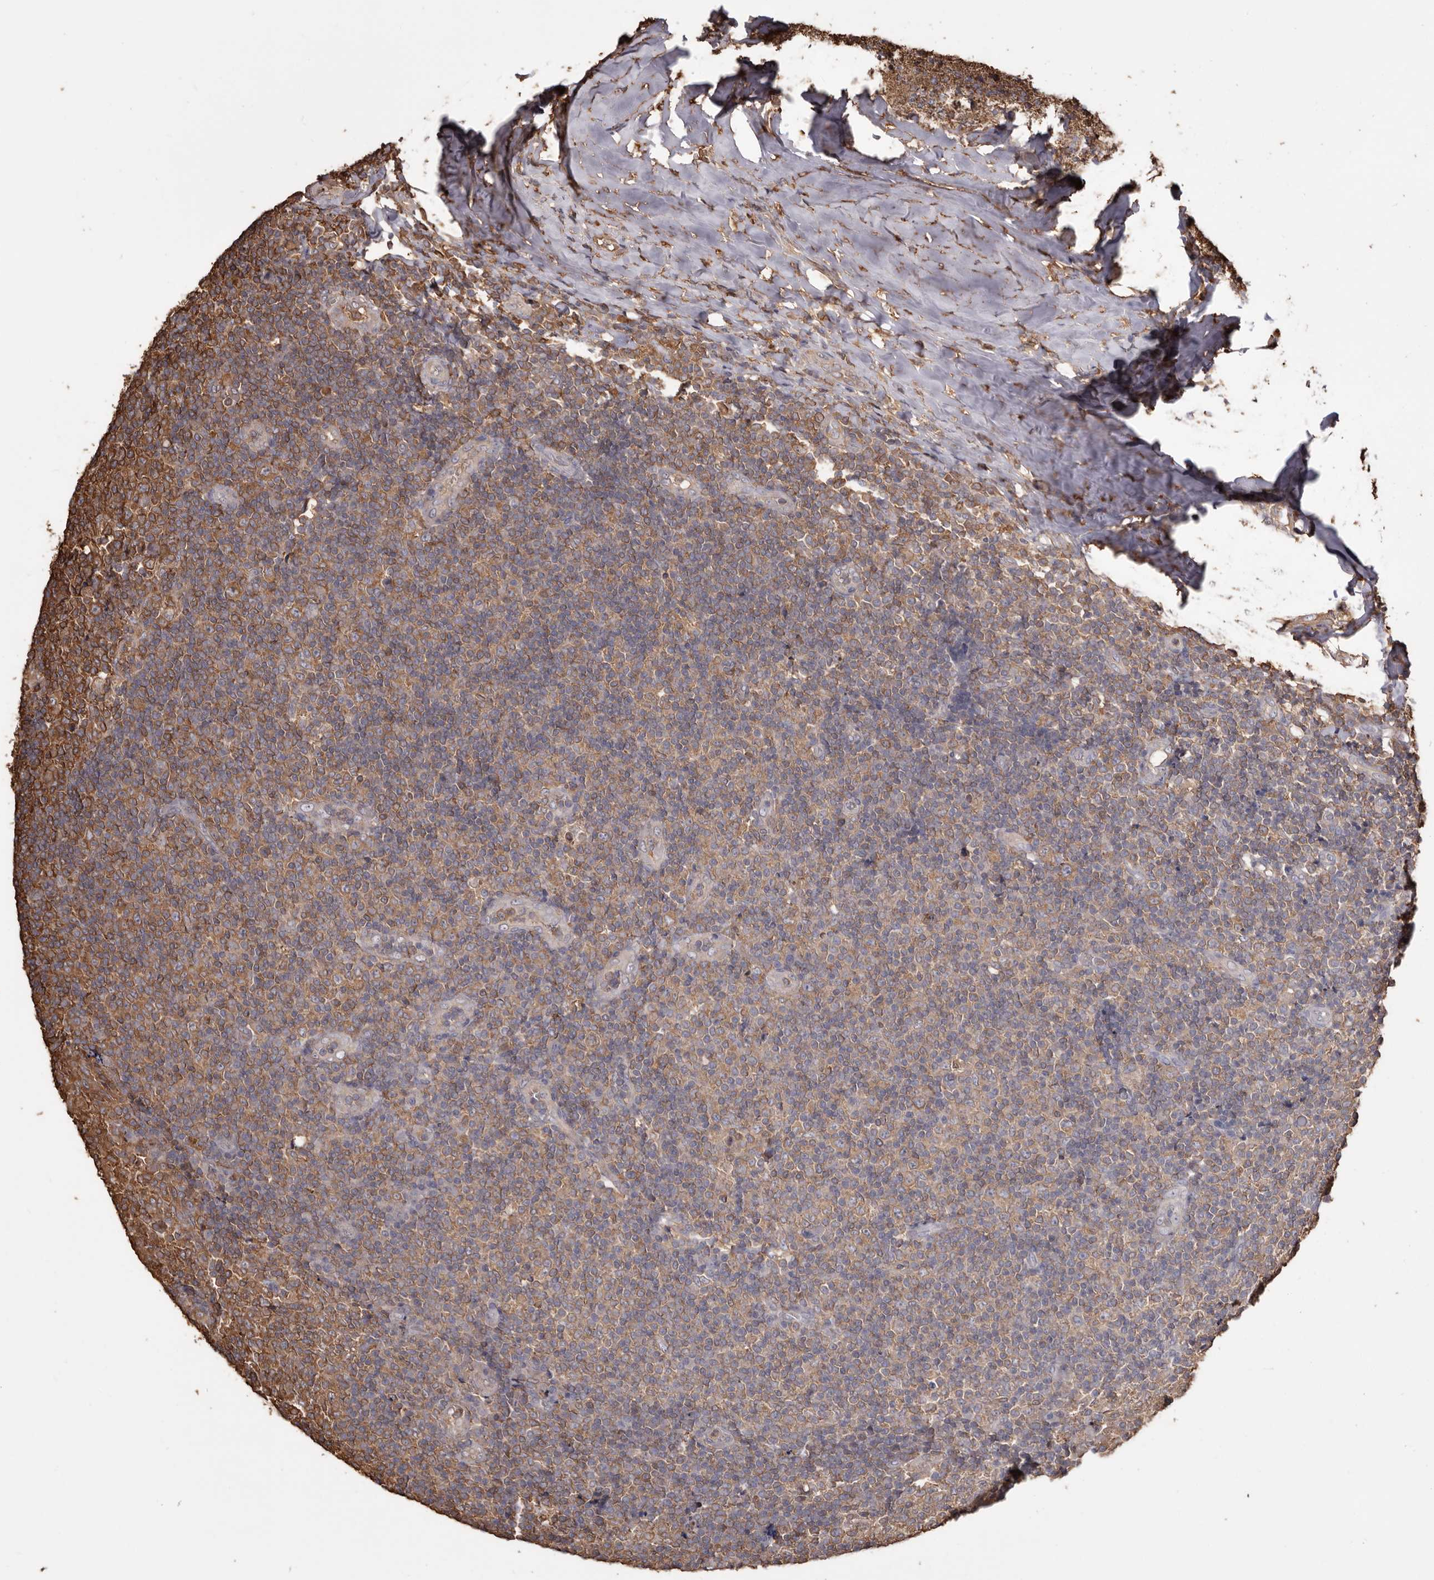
{"staining": {"intensity": "moderate", "quantity": ">75%", "location": "cytoplasmic/membranous"}, "tissue": "tonsil", "cell_type": "Germinal center cells", "image_type": "normal", "snomed": [{"axis": "morphology", "description": "Normal tissue, NOS"}, {"axis": "topography", "description": "Tonsil"}], "caption": "Protein staining of unremarkable tonsil shows moderate cytoplasmic/membranous expression in about >75% of germinal center cells. (IHC, brightfield microscopy, high magnification).", "gene": "PKM", "patient": {"sex": "female", "age": 19}}